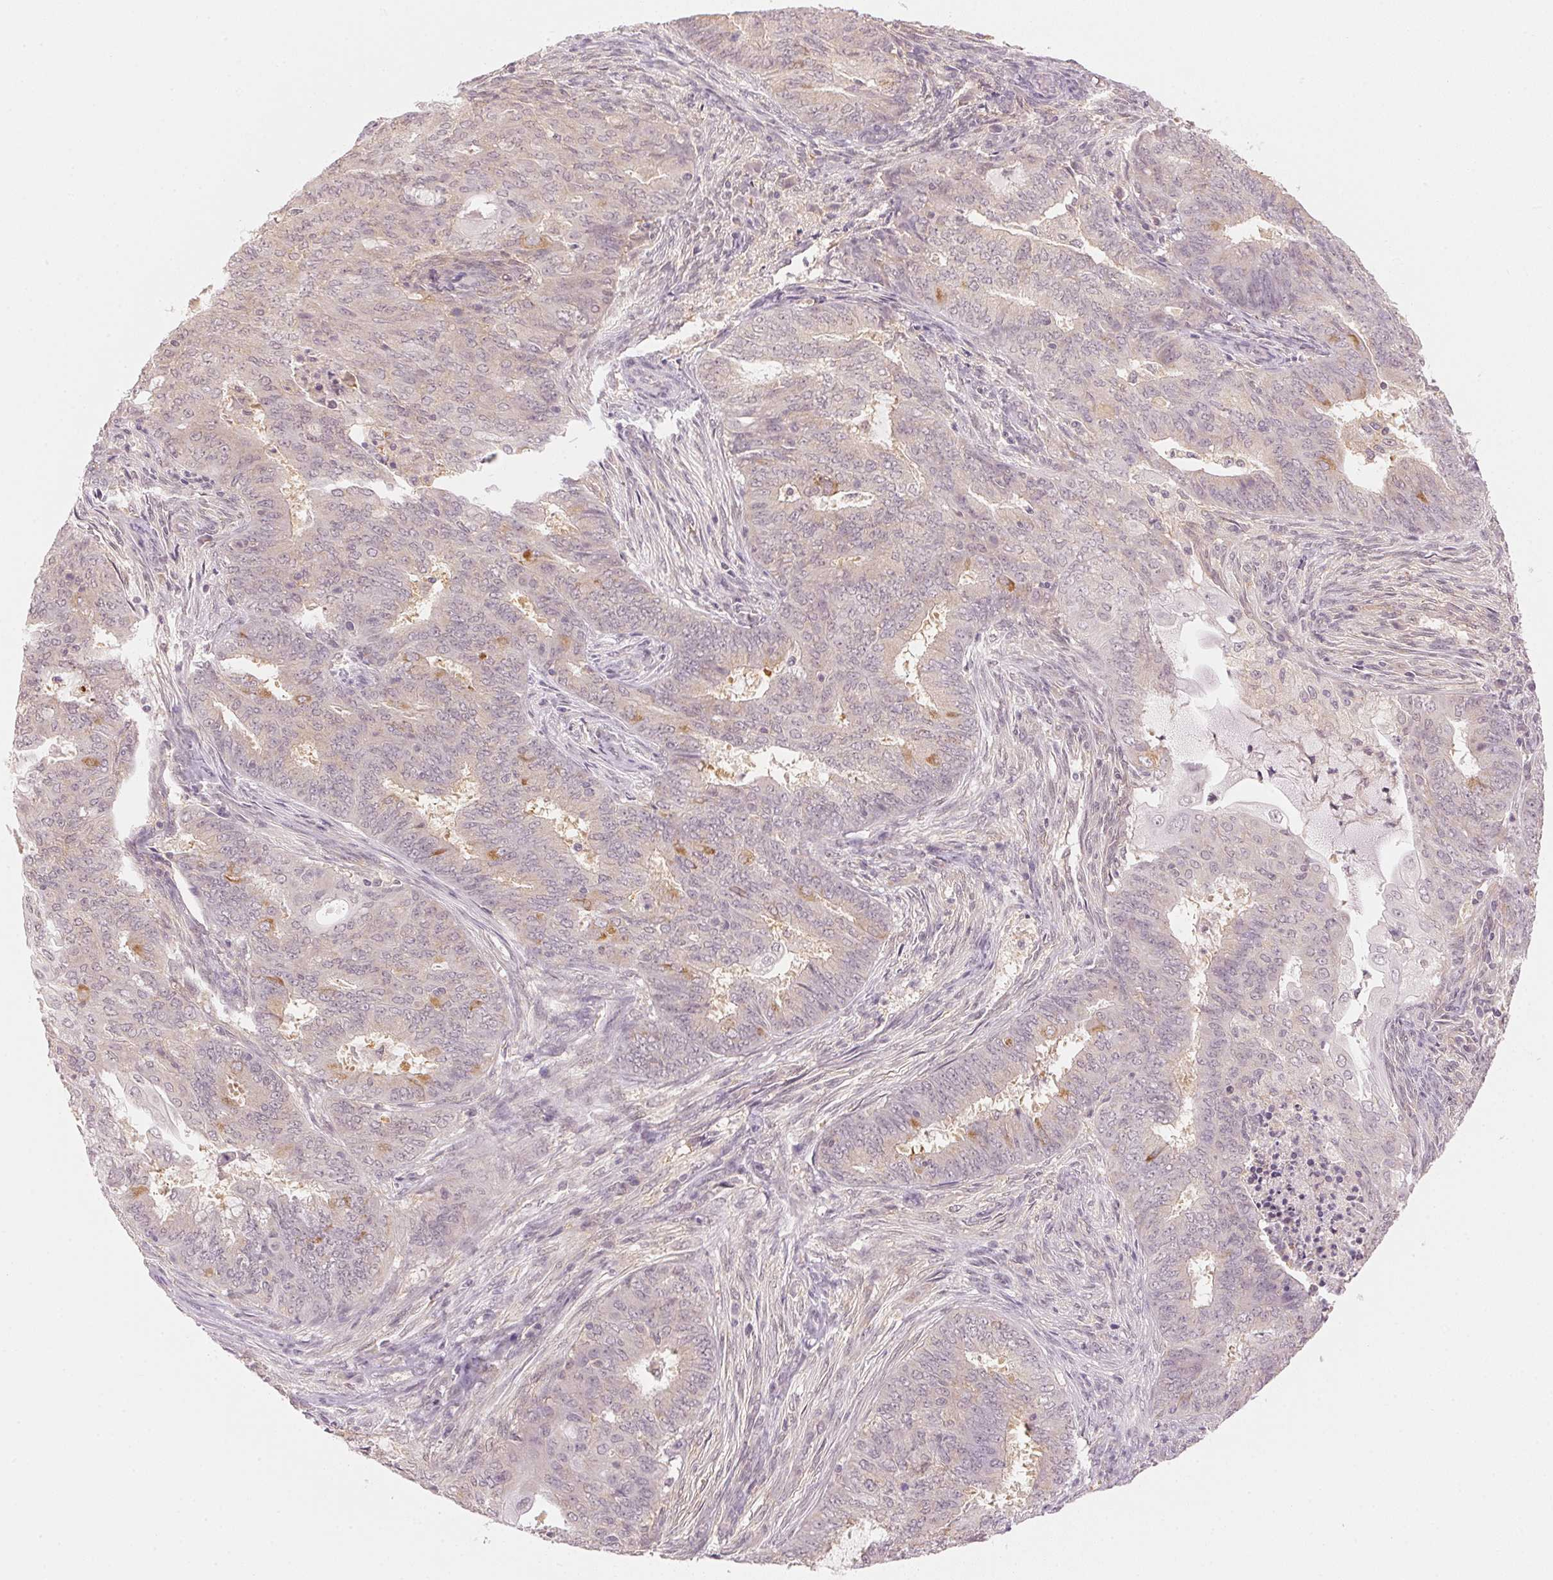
{"staining": {"intensity": "moderate", "quantity": "<25%", "location": "cytoplasmic/membranous"}, "tissue": "endometrial cancer", "cell_type": "Tumor cells", "image_type": "cancer", "snomed": [{"axis": "morphology", "description": "Adenocarcinoma, NOS"}, {"axis": "topography", "description": "Endometrium"}], "caption": "Tumor cells reveal low levels of moderate cytoplasmic/membranous staining in approximately <25% of cells in human endometrial cancer.", "gene": "KPRP", "patient": {"sex": "female", "age": 62}}